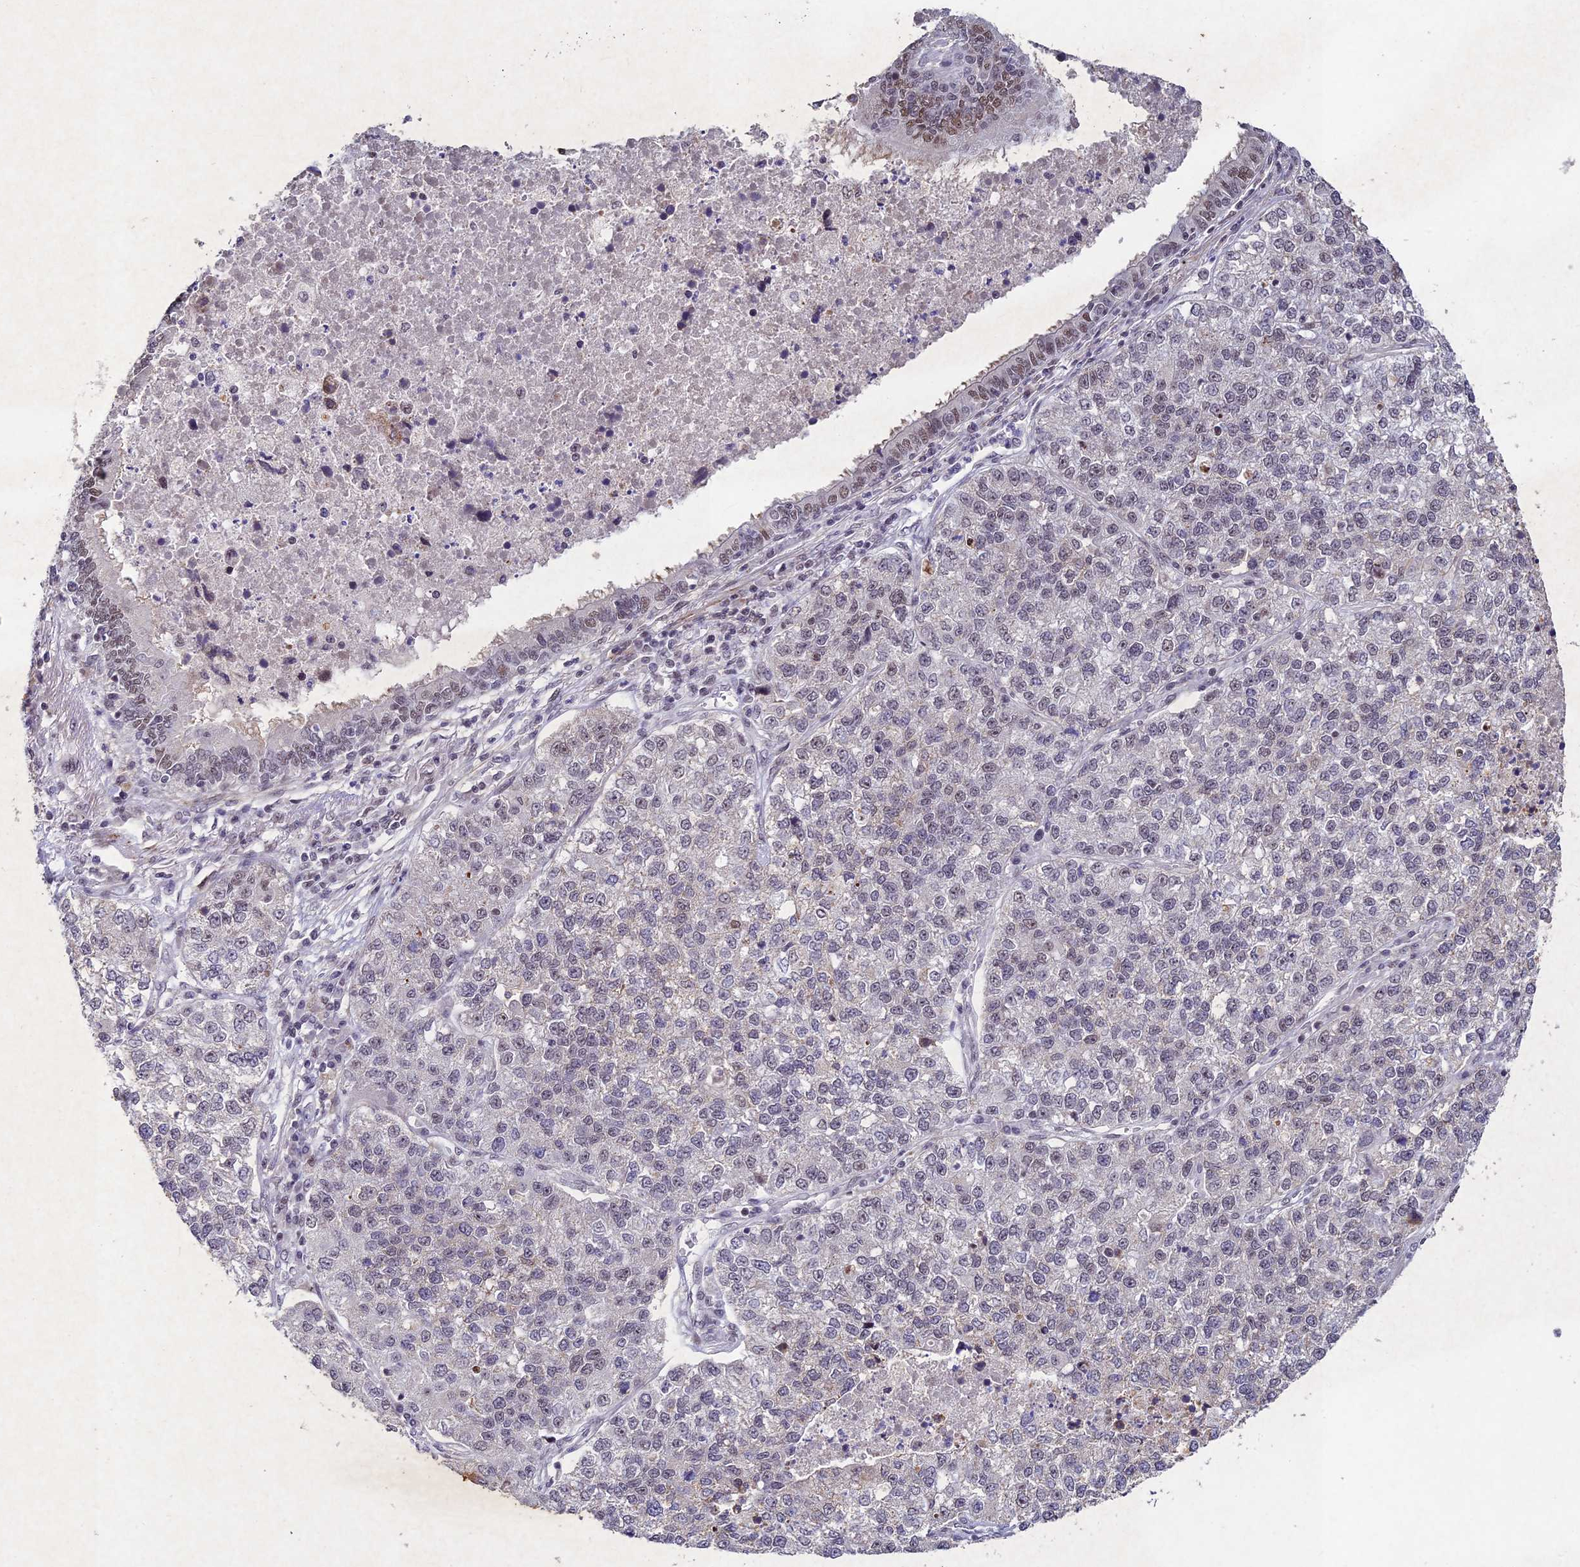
{"staining": {"intensity": "negative", "quantity": "none", "location": "none"}, "tissue": "lung cancer", "cell_type": "Tumor cells", "image_type": "cancer", "snomed": [{"axis": "morphology", "description": "Adenocarcinoma, NOS"}, {"axis": "topography", "description": "Lung"}], "caption": "The photomicrograph displays no staining of tumor cells in adenocarcinoma (lung).", "gene": "RAVER1", "patient": {"sex": "male", "age": 49}}